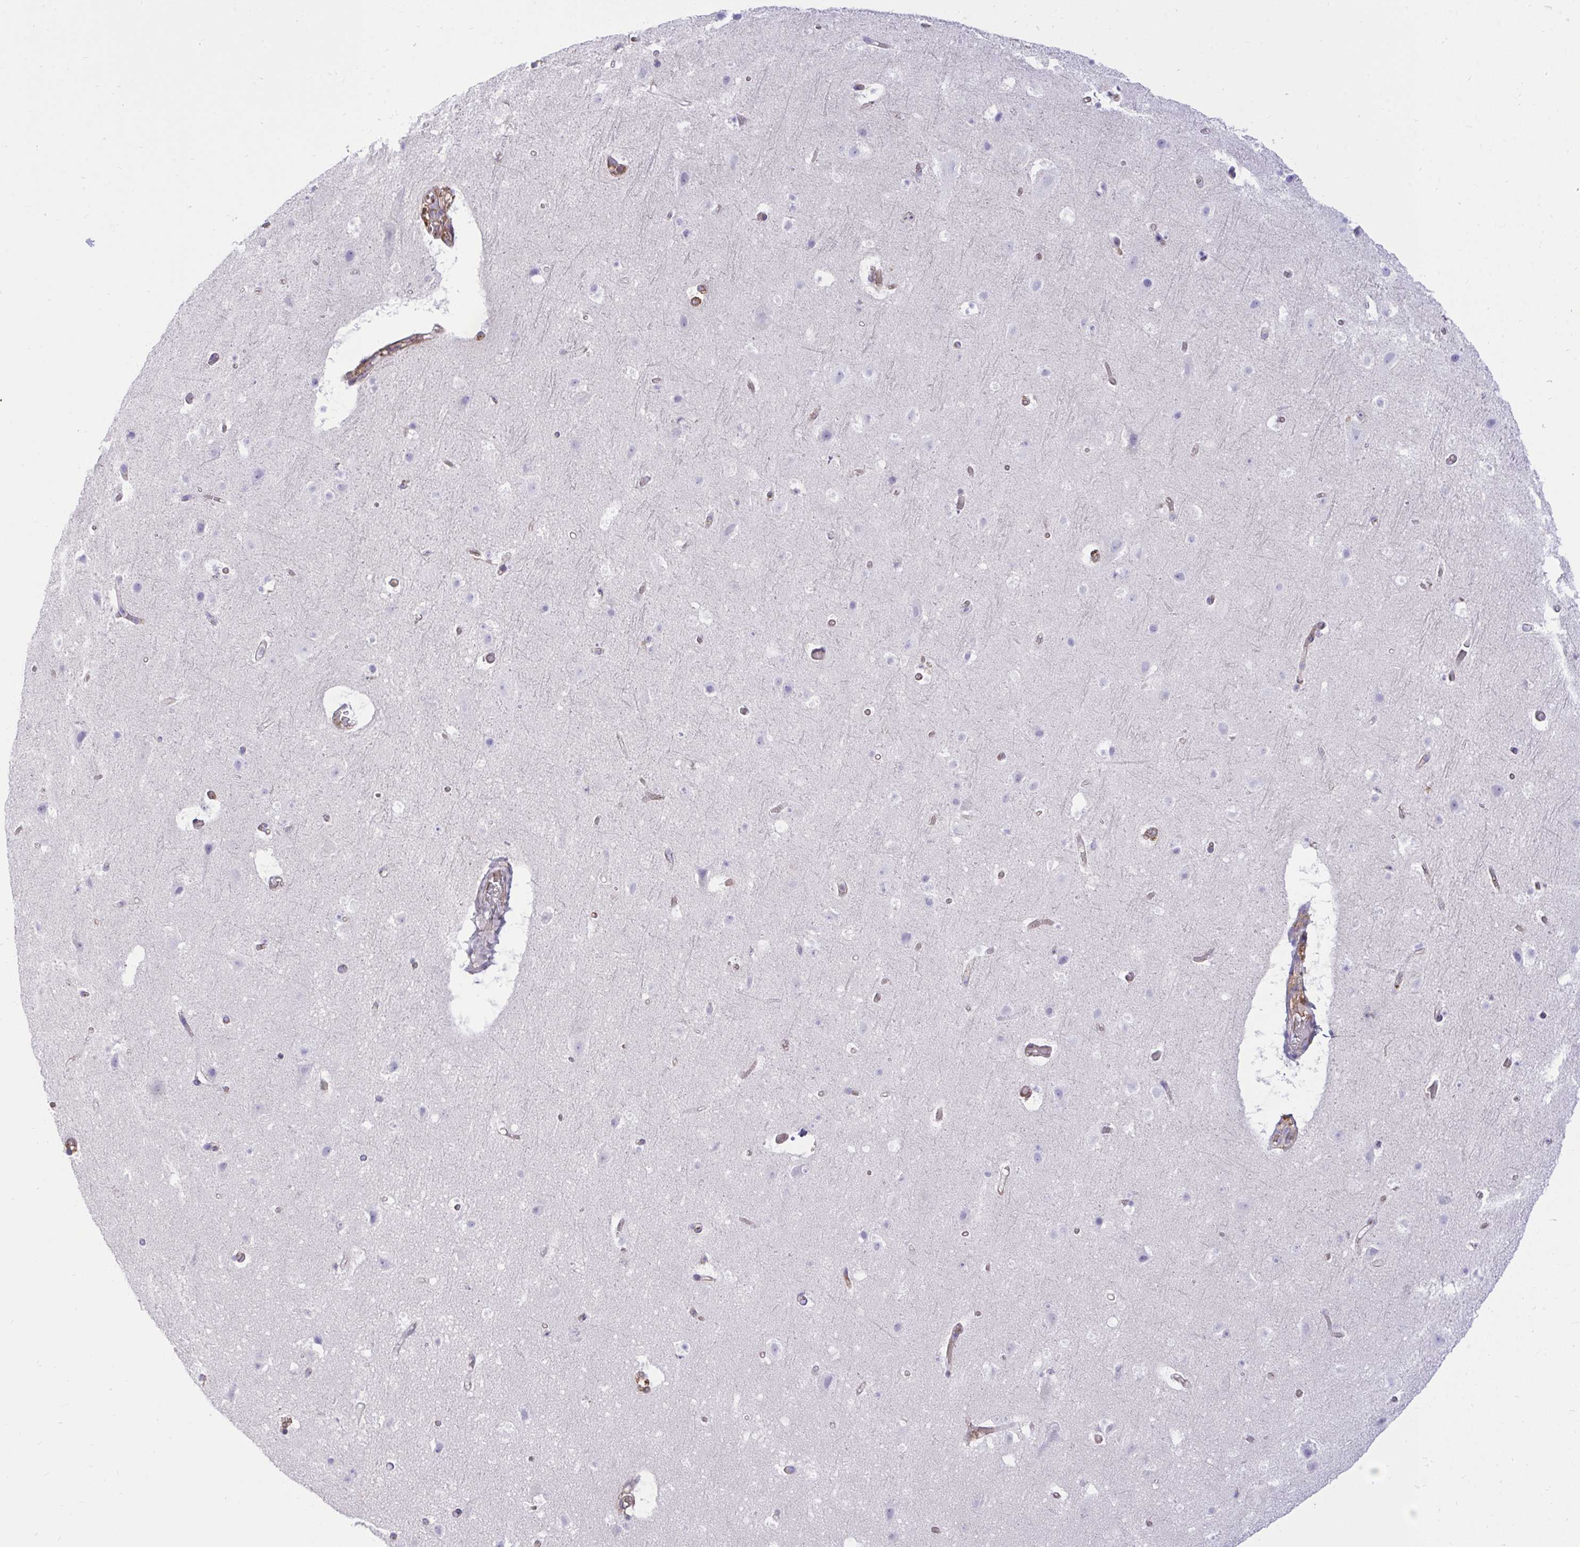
{"staining": {"intensity": "weak", "quantity": "25%-75%", "location": "cytoplasmic/membranous"}, "tissue": "cerebral cortex", "cell_type": "Endothelial cells", "image_type": "normal", "snomed": [{"axis": "morphology", "description": "Normal tissue, NOS"}, {"axis": "topography", "description": "Cerebral cortex"}], "caption": "The photomicrograph exhibits staining of normal cerebral cortex, revealing weak cytoplasmic/membranous protein expression (brown color) within endothelial cells. (IHC, brightfield microscopy, high magnification).", "gene": "F2", "patient": {"sex": "female", "age": 42}}